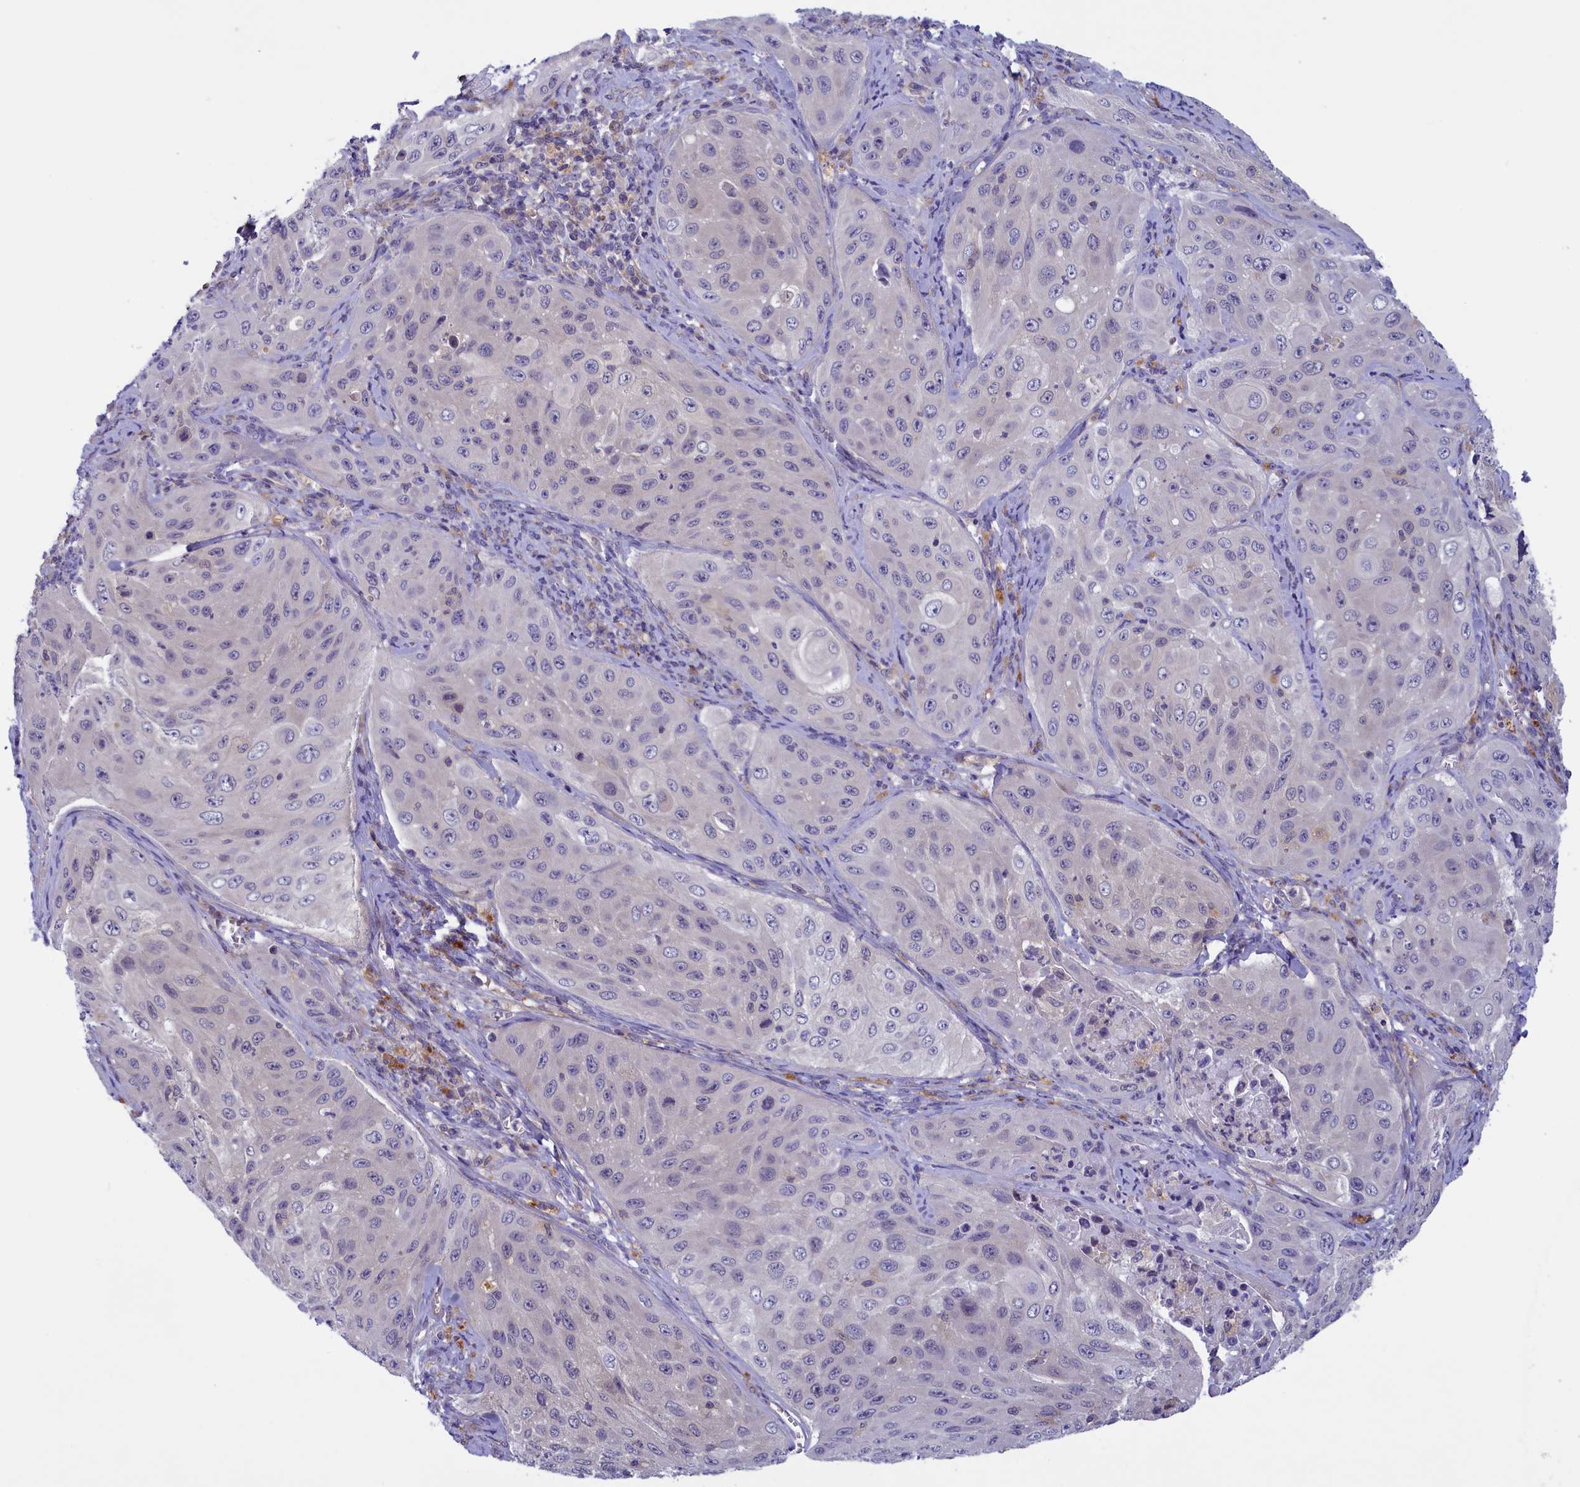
{"staining": {"intensity": "negative", "quantity": "none", "location": "none"}, "tissue": "cervical cancer", "cell_type": "Tumor cells", "image_type": "cancer", "snomed": [{"axis": "morphology", "description": "Squamous cell carcinoma, NOS"}, {"axis": "topography", "description": "Cervix"}], "caption": "This photomicrograph is of squamous cell carcinoma (cervical) stained with IHC to label a protein in brown with the nuclei are counter-stained blue. There is no expression in tumor cells. (Immunohistochemistry, brightfield microscopy, high magnification).", "gene": "NUBP1", "patient": {"sex": "female", "age": 42}}